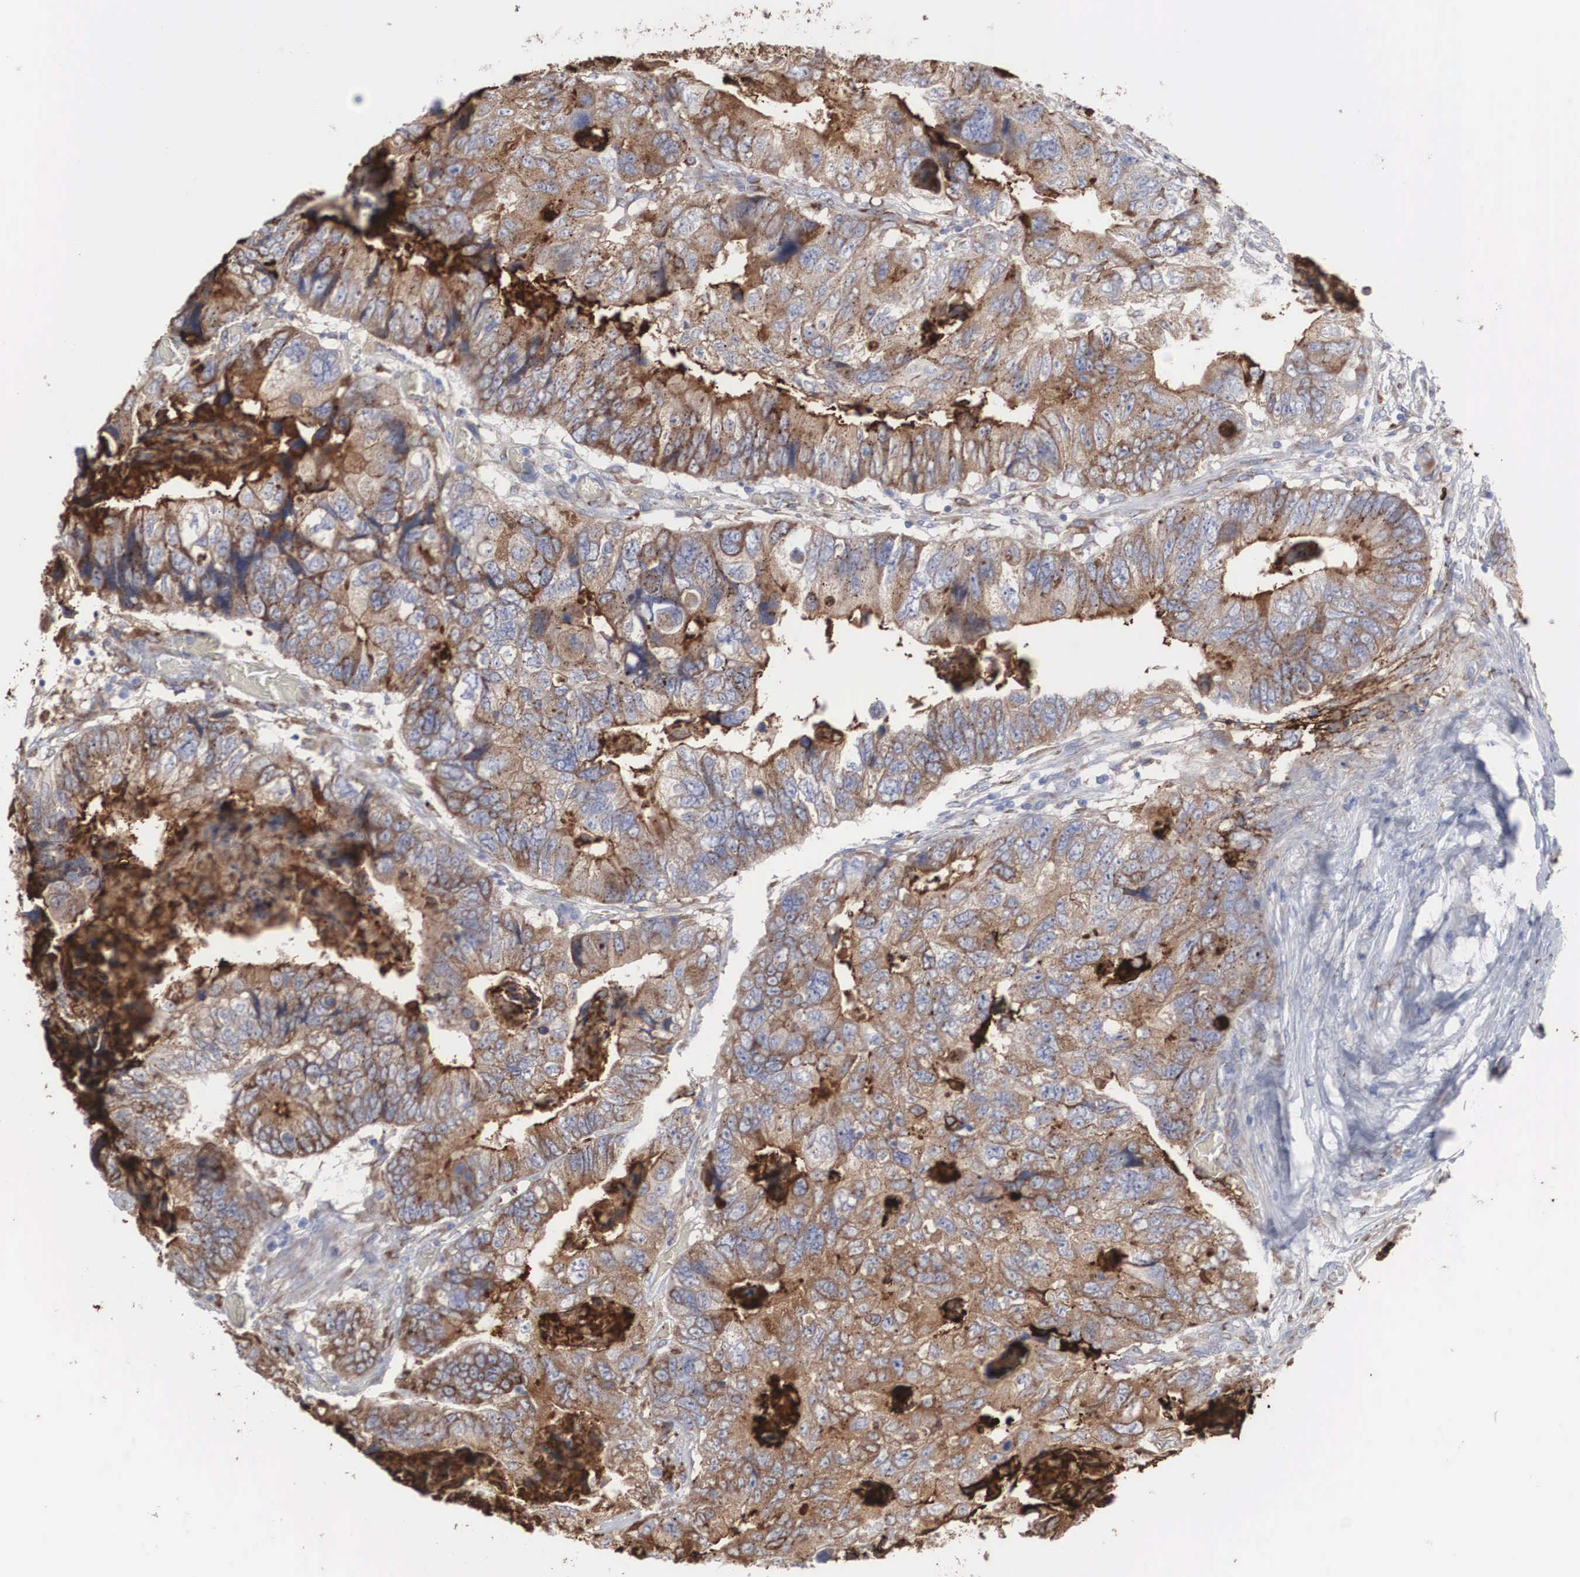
{"staining": {"intensity": "moderate", "quantity": ">75%", "location": "cytoplasmic/membranous"}, "tissue": "colorectal cancer", "cell_type": "Tumor cells", "image_type": "cancer", "snomed": [{"axis": "morphology", "description": "Adenocarcinoma, NOS"}, {"axis": "topography", "description": "Rectum"}], "caption": "The image reveals staining of adenocarcinoma (colorectal), revealing moderate cytoplasmic/membranous protein positivity (brown color) within tumor cells.", "gene": "LGALS3BP", "patient": {"sex": "female", "age": 82}}